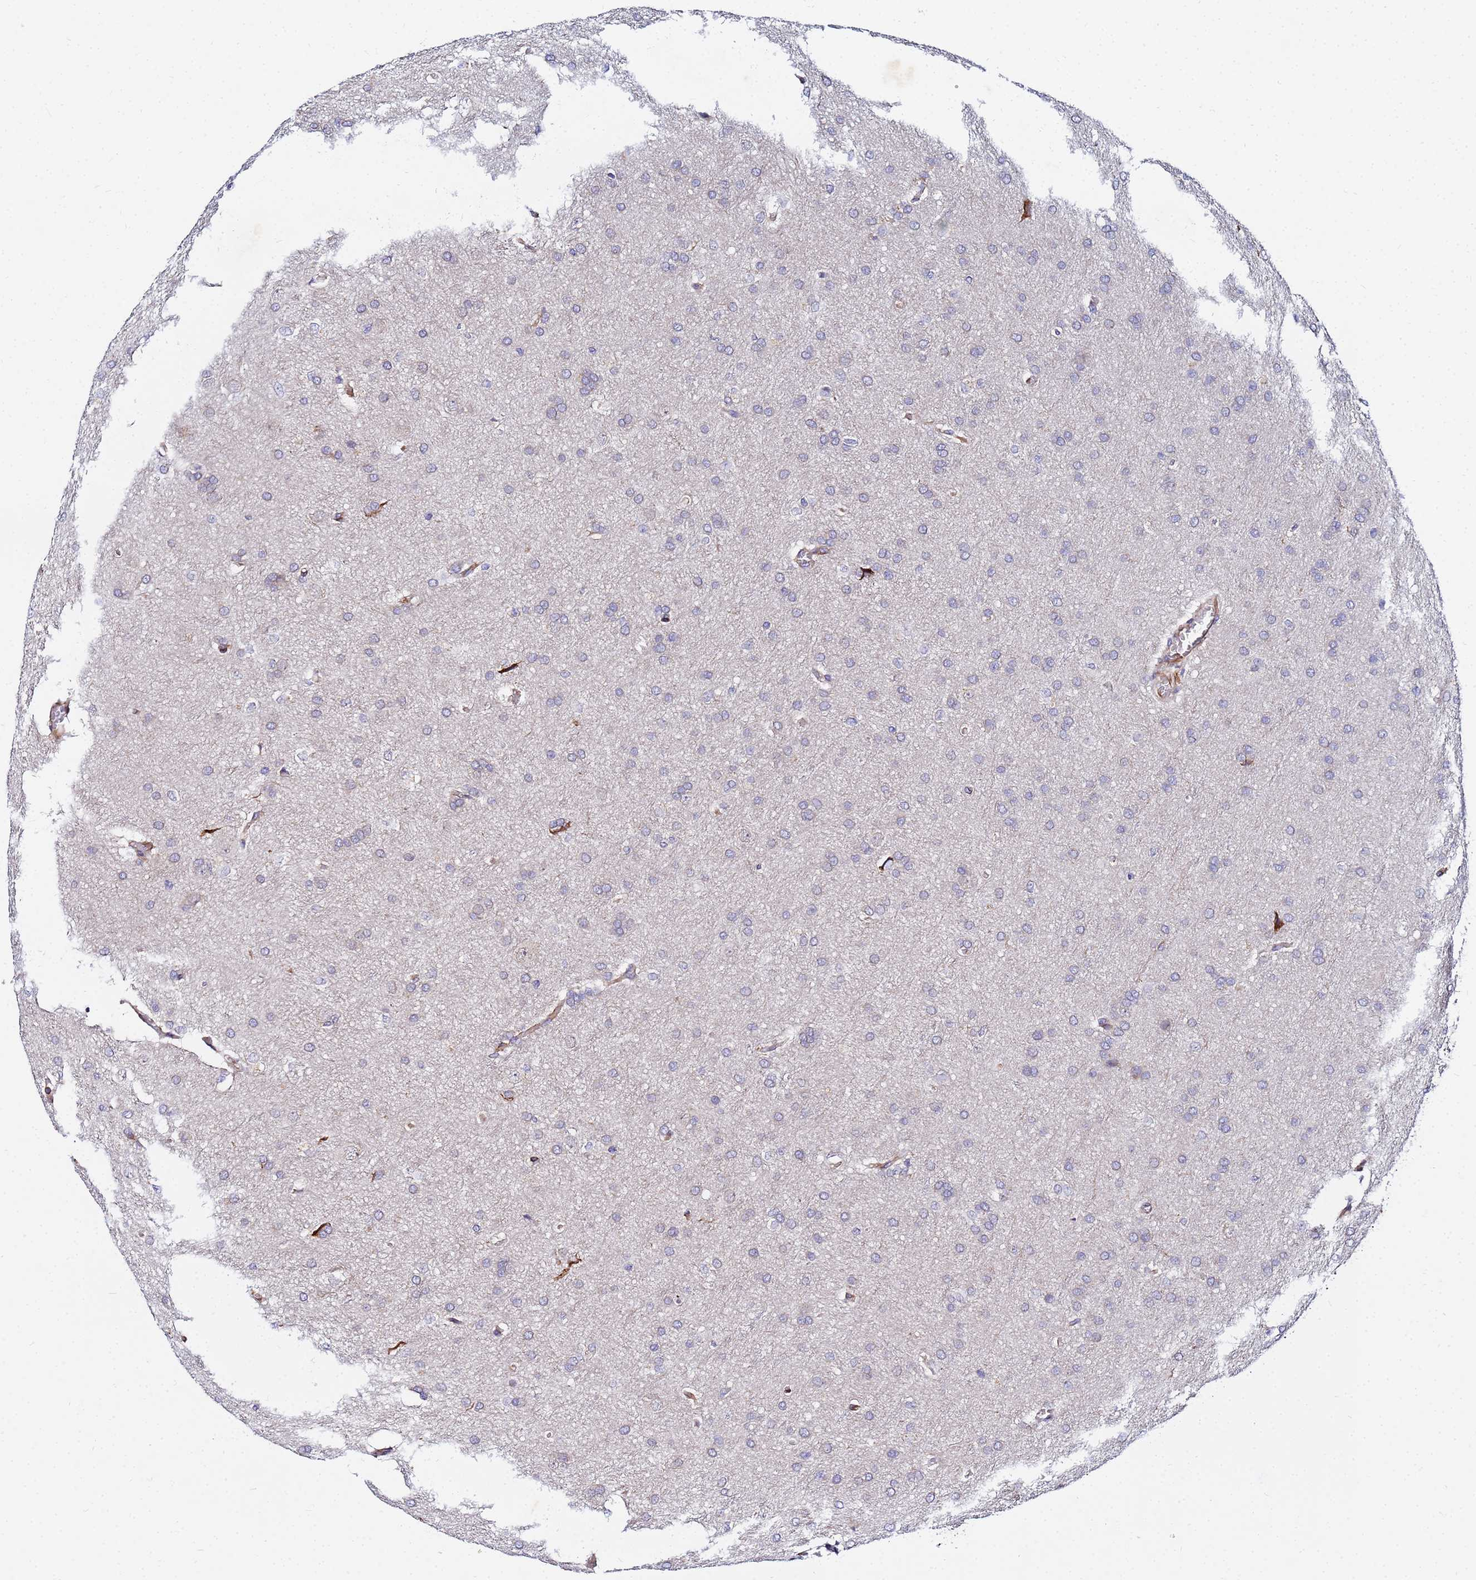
{"staining": {"intensity": "negative", "quantity": "none", "location": "none"}, "tissue": "glioma", "cell_type": "Tumor cells", "image_type": "cancer", "snomed": [{"axis": "morphology", "description": "Glioma, malignant, Low grade"}, {"axis": "topography", "description": "Brain"}], "caption": "Malignant low-grade glioma was stained to show a protein in brown. There is no significant staining in tumor cells. (DAB (3,3'-diaminobenzidine) IHC, high magnification).", "gene": "POM121", "patient": {"sex": "female", "age": 32}}